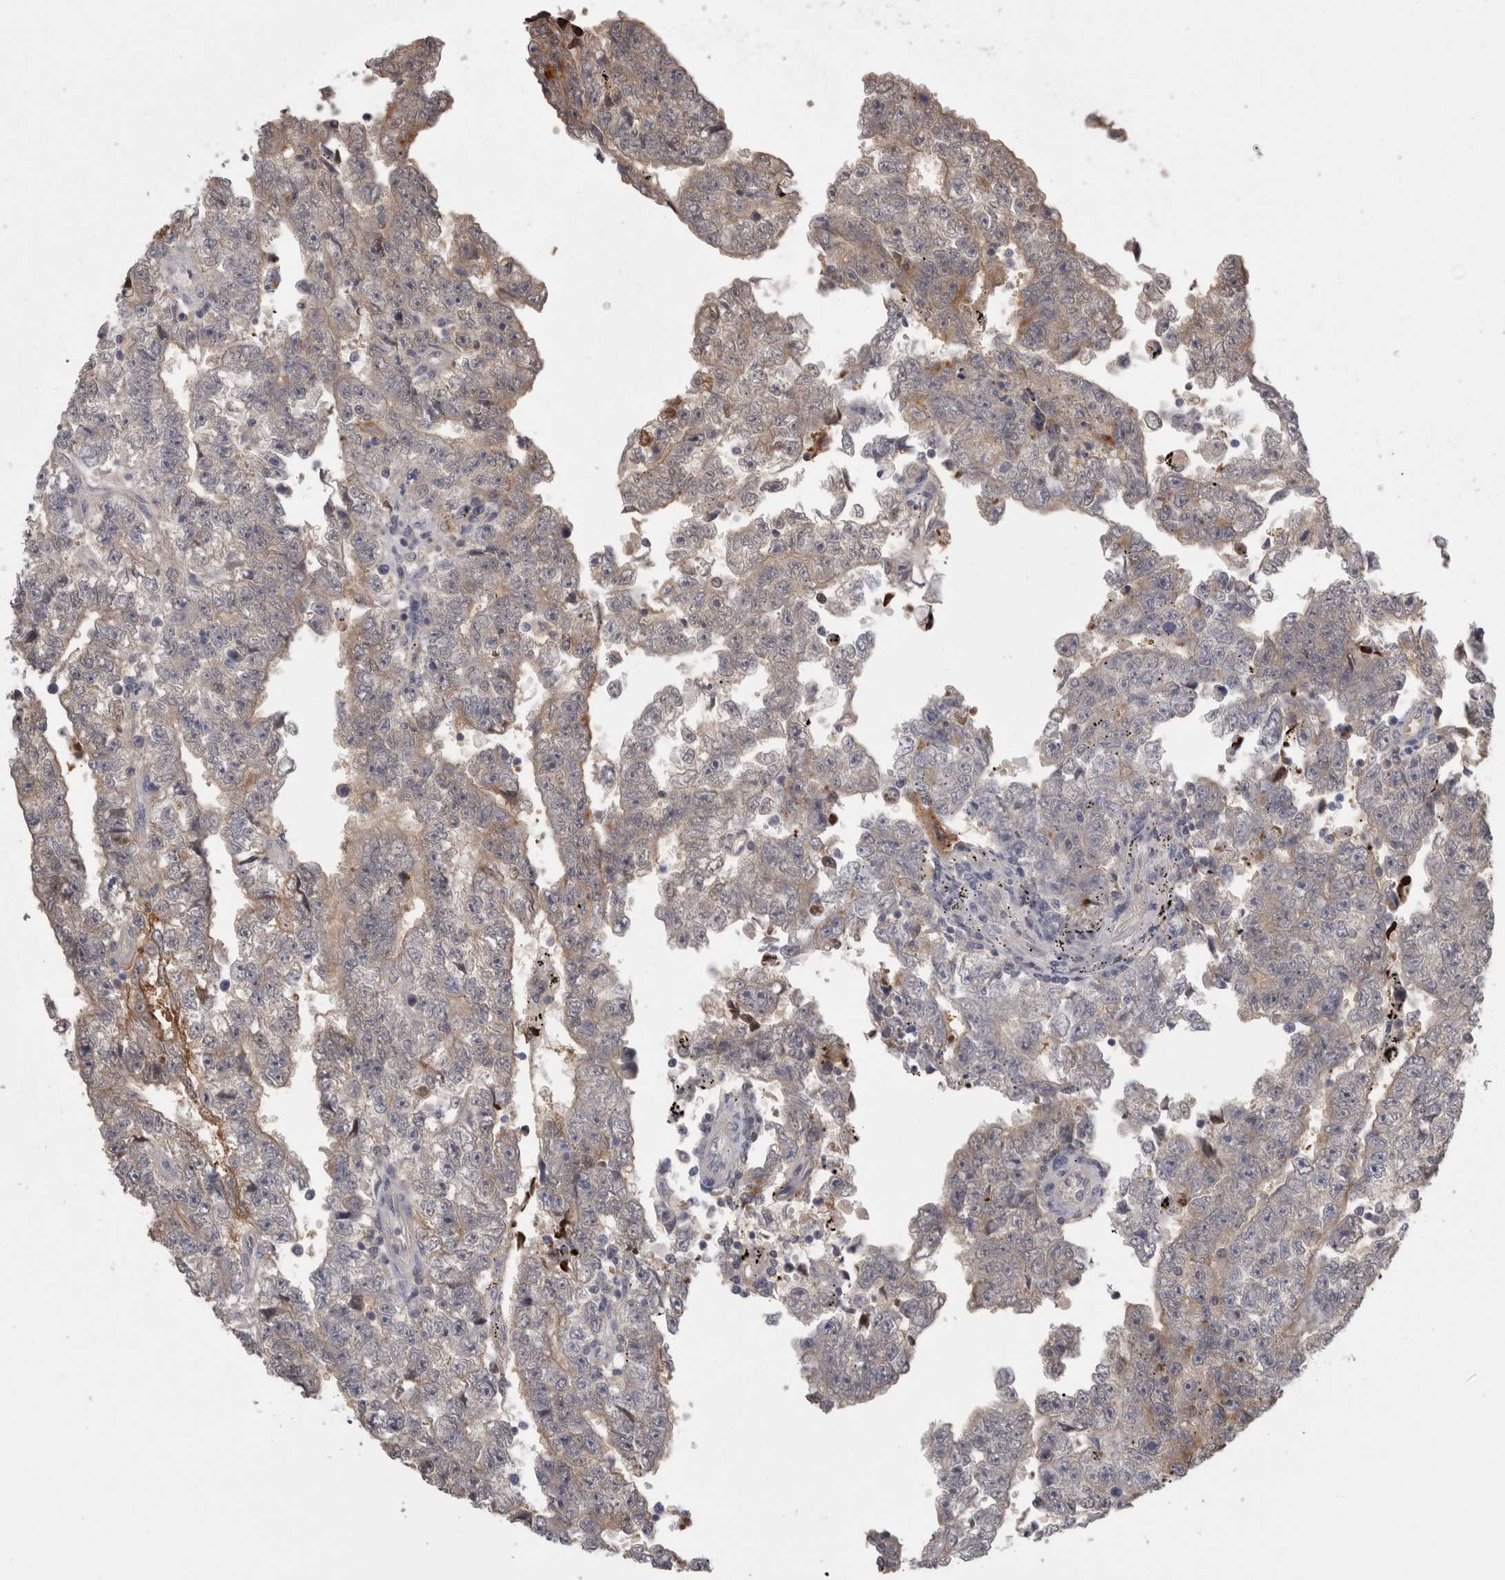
{"staining": {"intensity": "weak", "quantity": "<25%", "location": "cytoplasmic/membranous"}, "tissue": "testis cancer", "cell_type": "Tumor cells", "image_type": "cancer", "snomed": [{"axis": "morphology", "description": "Carcinoma, Embryonal, NOS"}, {"axis": "topography", "description": "Testis"}], "caption": "The histopathology image demonstrates no staining of tumor cells in testis cancer.", "gene": "TCAP", "patient": {"sex": "male", "age": 25}}